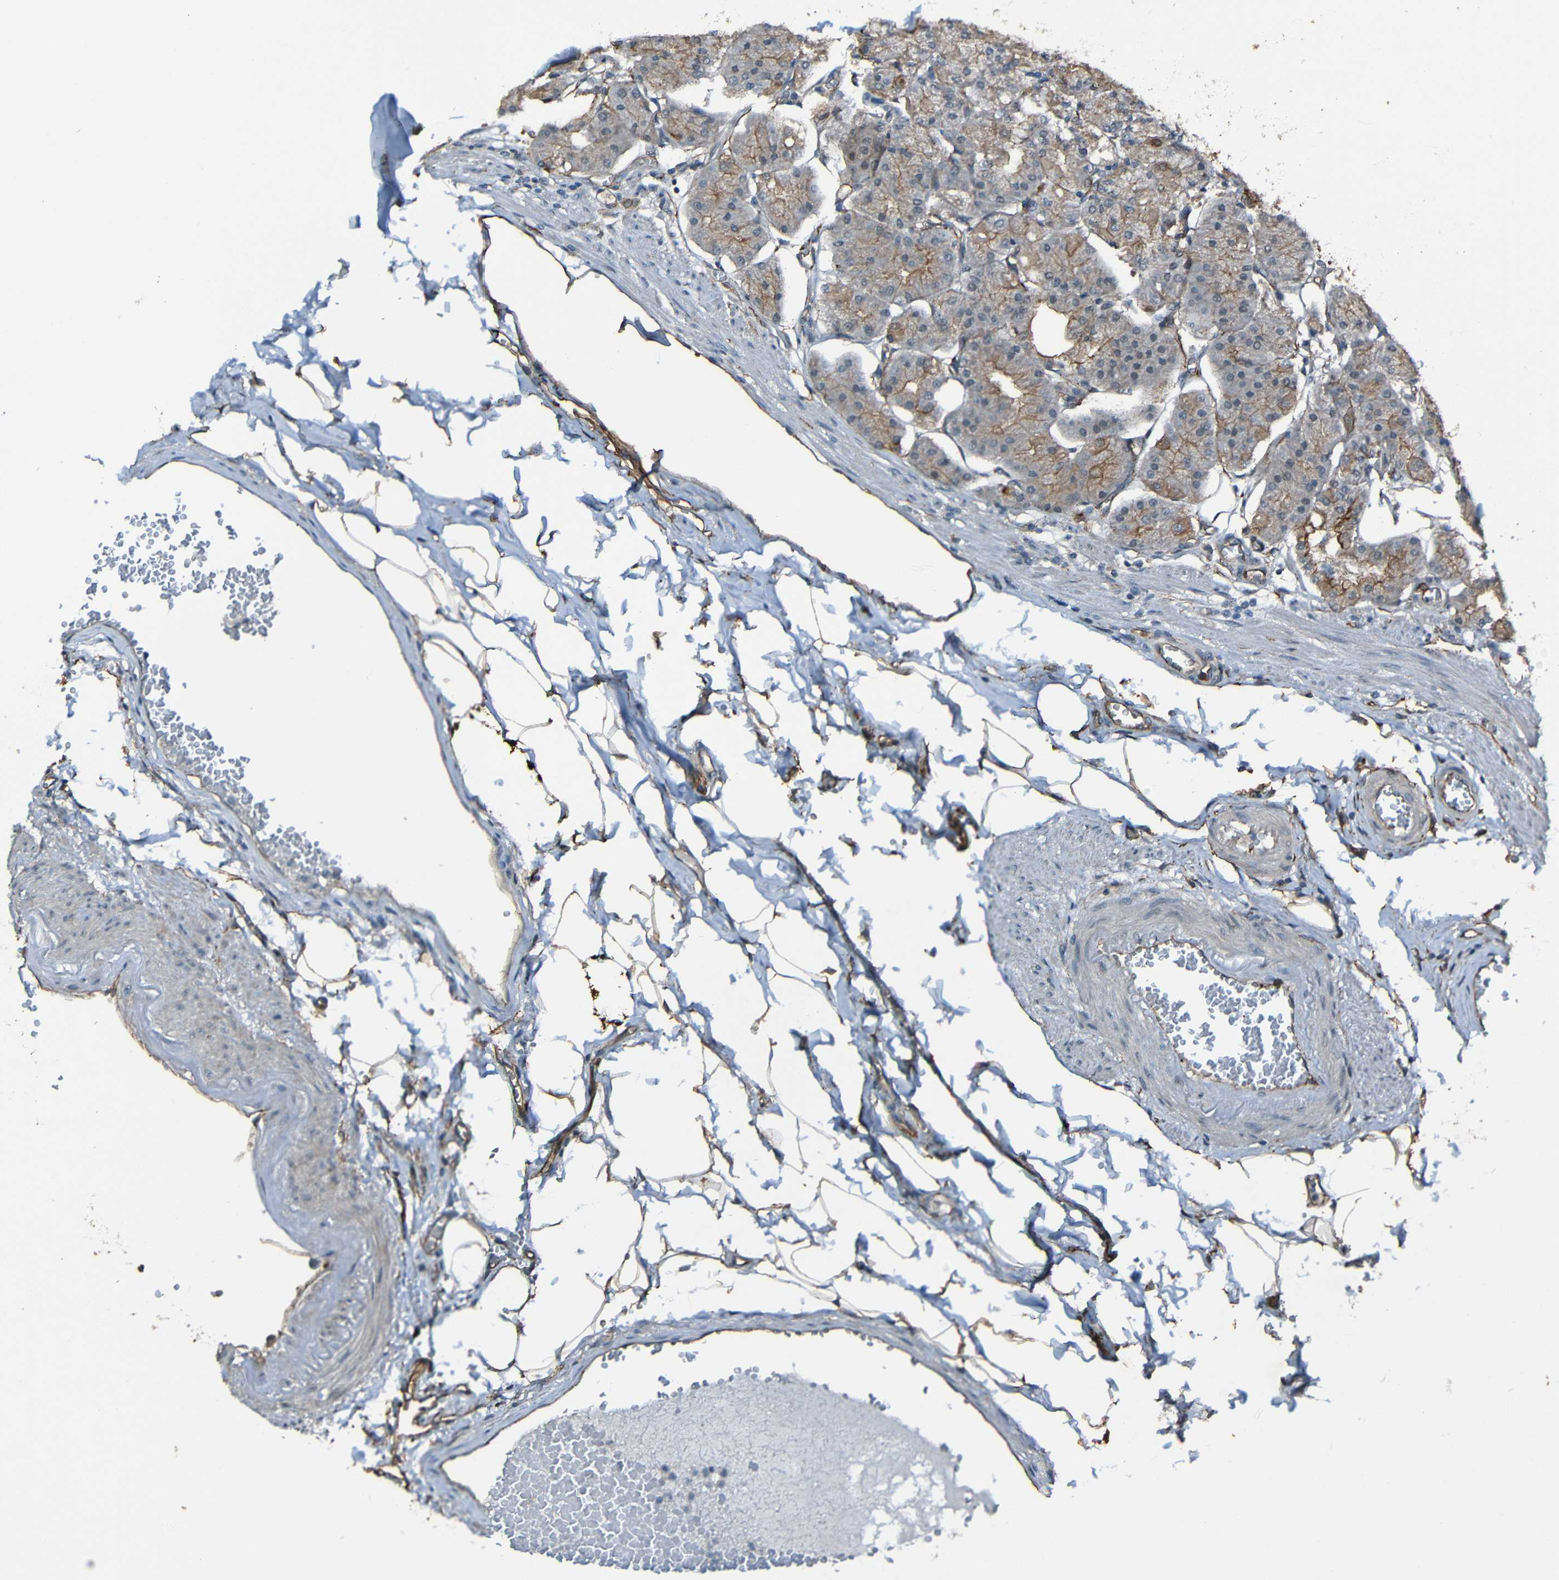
{"staining": {"intensity": "moderate", "quantity": ">75%", "location": "cytoplasmic/membranous"}, "tissue": "stomach", "cell_type": "Glandular cells", "image_type": "normal", "snomed": [{"axis": "morphology", "description": "Normal tissue, NOS"}, {"axis": "topography", "description": "Stomach, lower"}], "caption": "This histopathology image exhibits IHC staining of normal human stomach, with medium moderate cytoplasmic/membranous expression in approximately >75% of glandular cells.", "gene": "LGR5", "patient": {"sex": "male", "age": 71}}